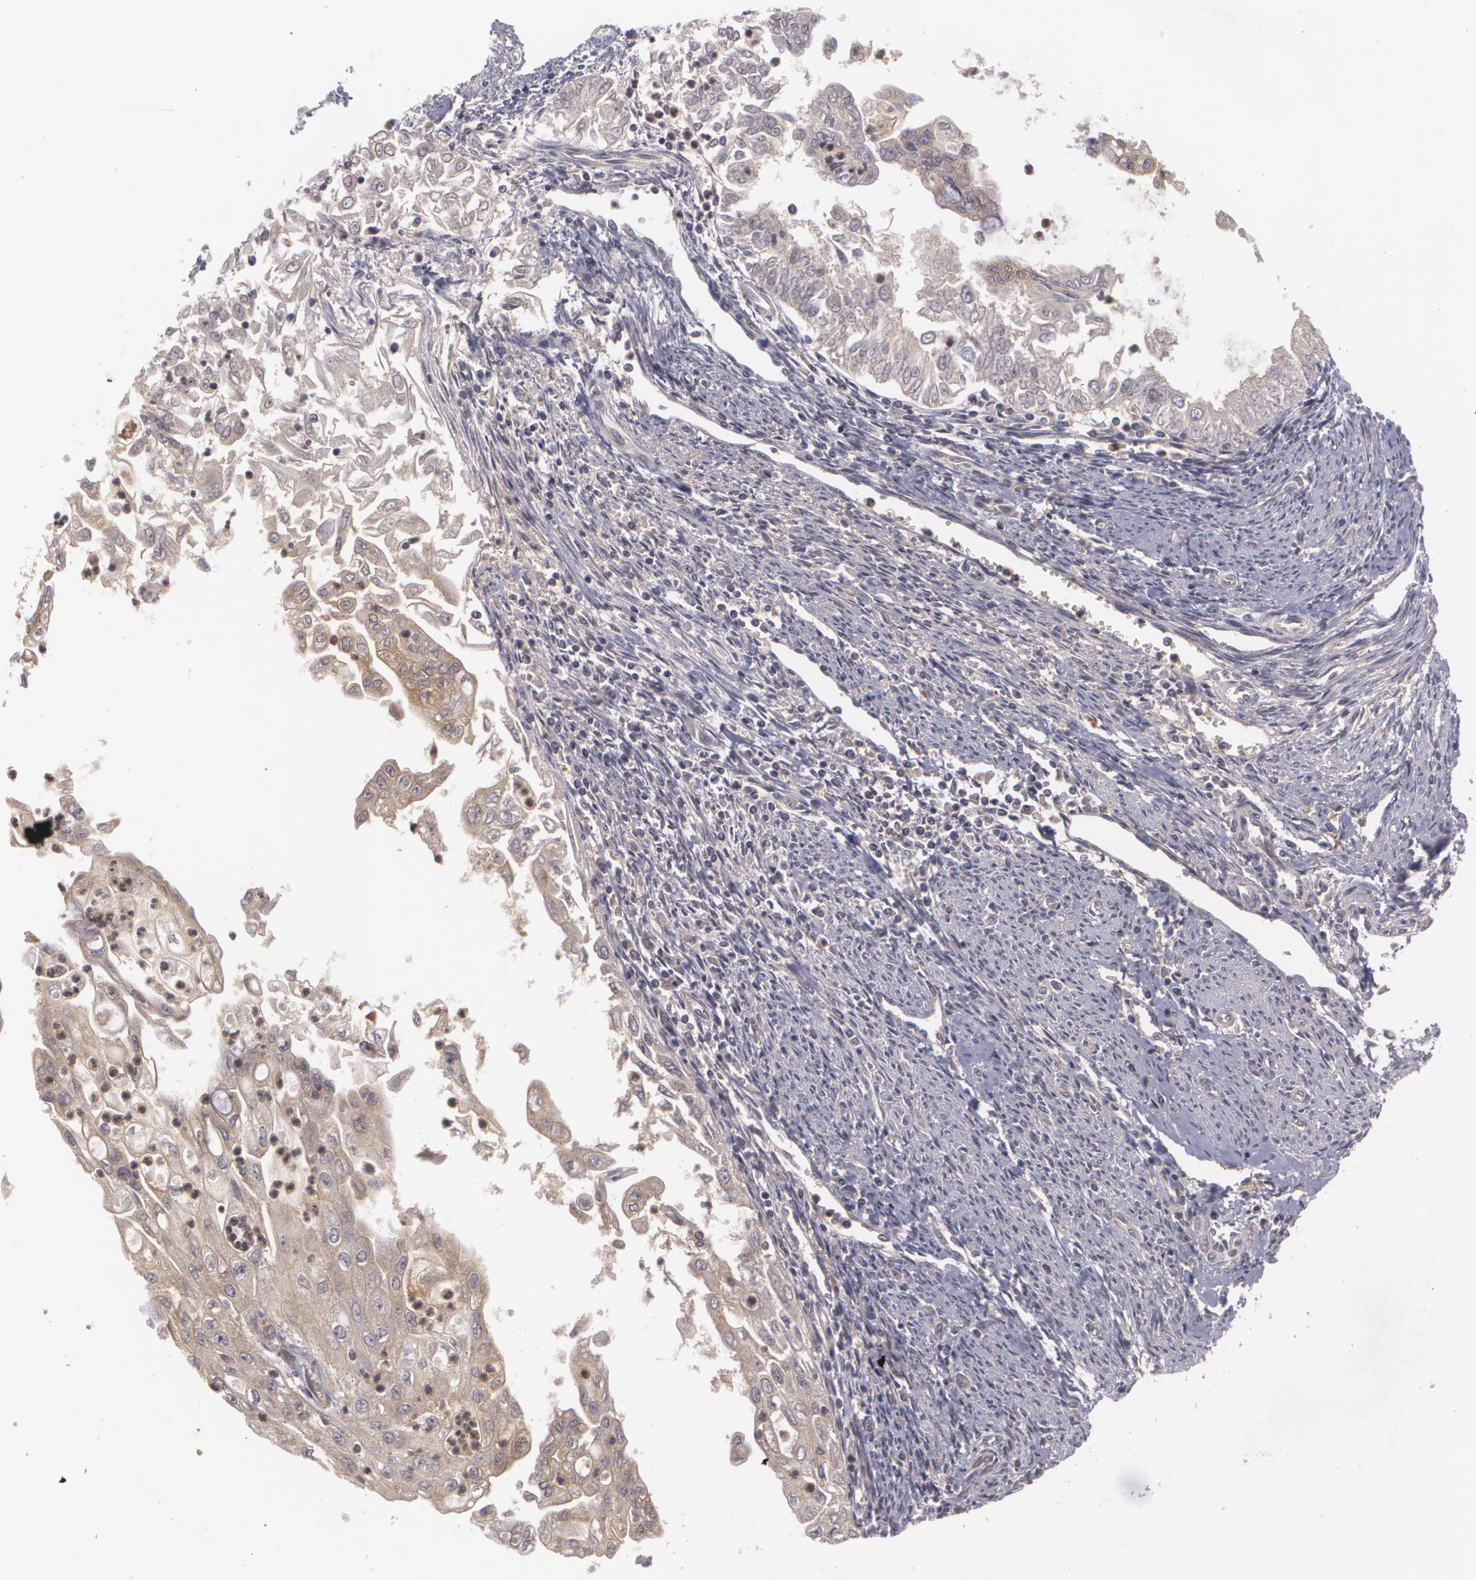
{"staining": {"intensity": "weak", "quantity": ">75%", "location": "cytoplasmic/membranous"}, "tissue": "endometrial cancer", "cell_type": "Tumor cells", "image_type": "cancer", "snomed": [{"axis": "morphology", "description": "Adenocarcinoma, NOS"}, {"axis": "topography", "description": "Endometrium"}], "caption": "IHC staining of endometrial adenocarcinoma, which displays low levels of weak cytoplasmic/membranous expression in about >75% of tumor cells indicating weak cytoplasmic/membranous protein positivity. The staining was performed using DAB (brown) for protein detection and nuclei were counterstained in hematoxylin (blue).", "gene": "HRAS", "patient": {"sex": "female", "age": 75}}